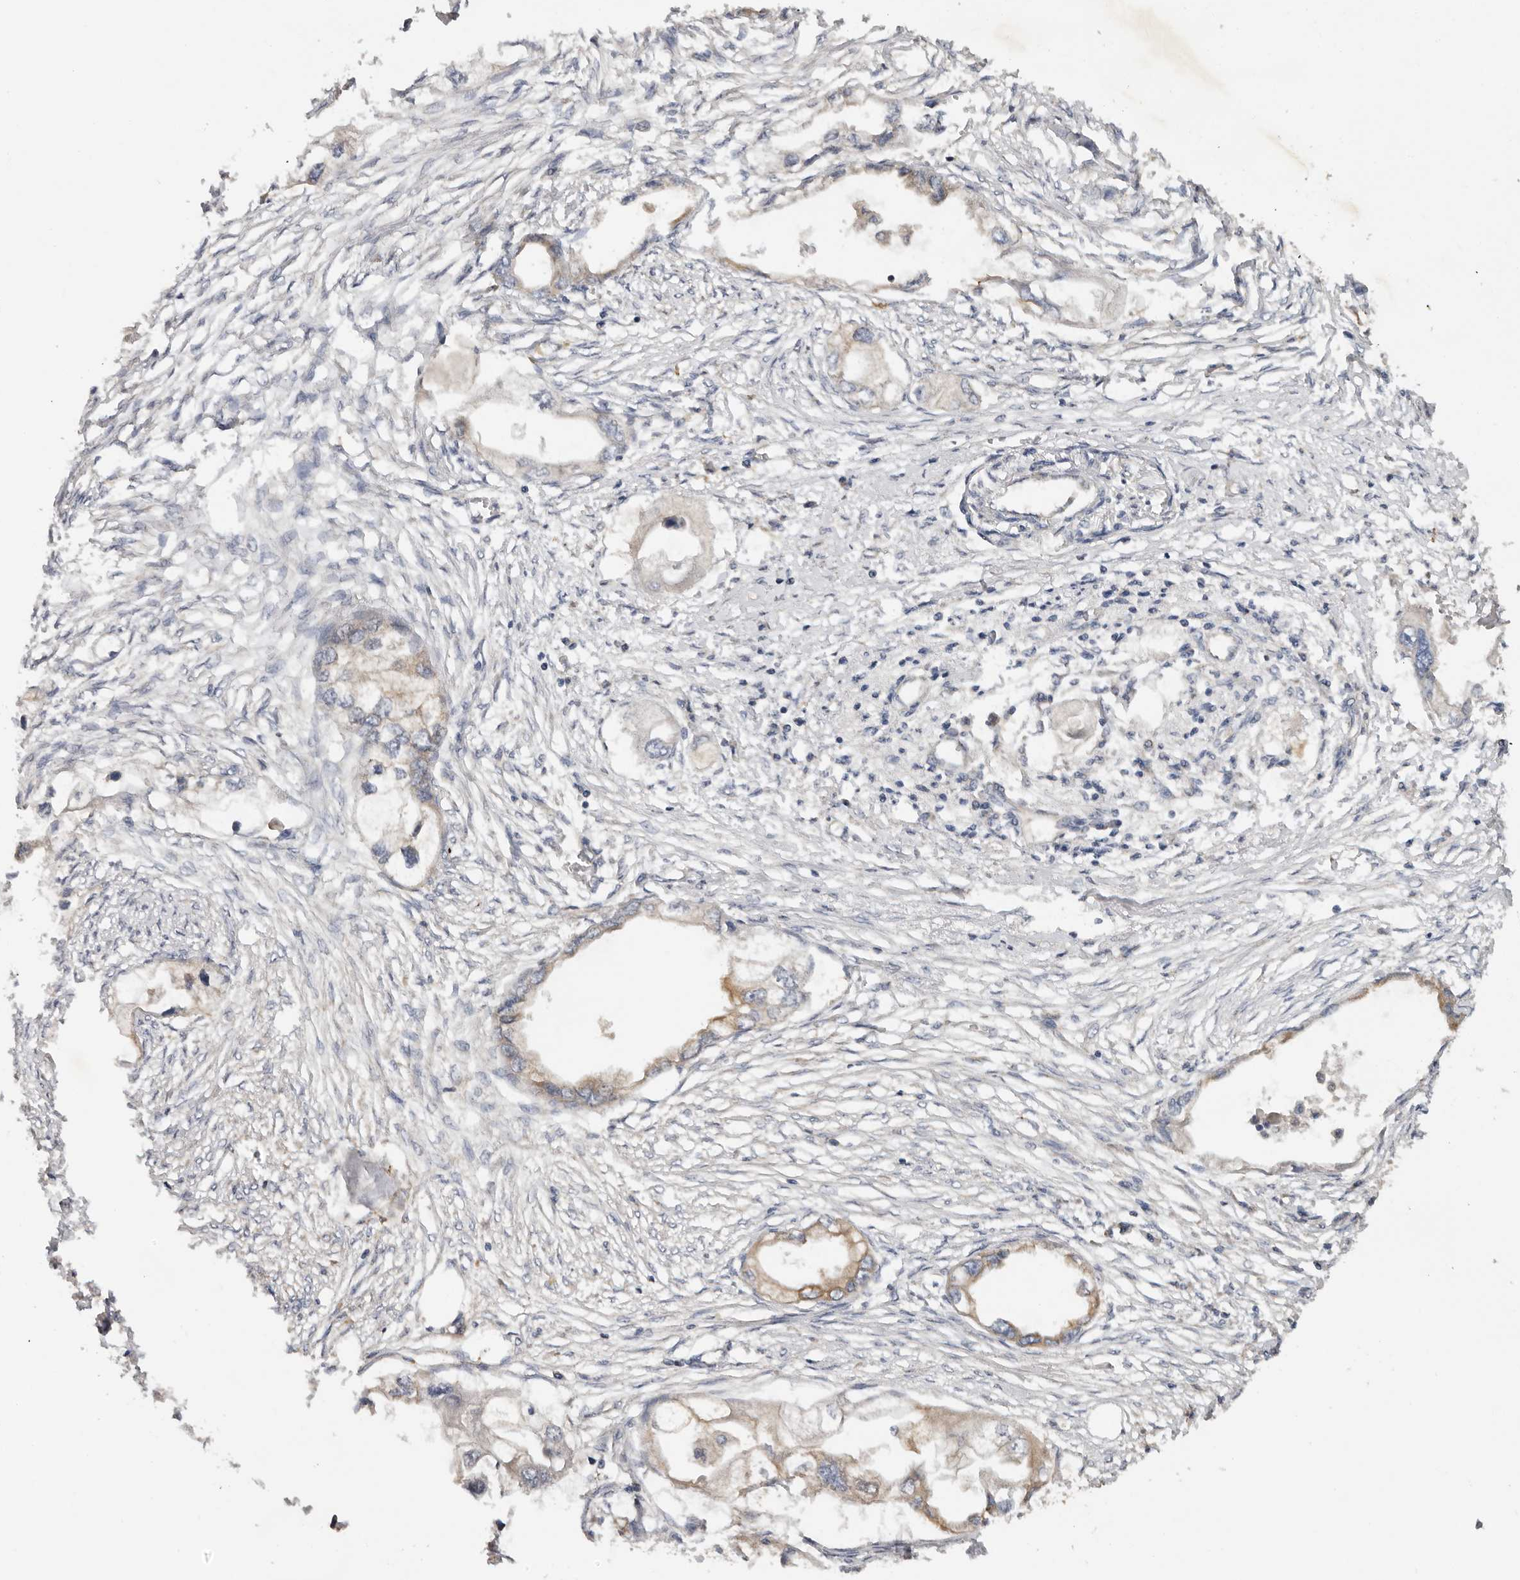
{"staining": {"intensity": "moderate", "quantity": "<25%", "location": "cytoplasmic/membranous"}, "tissue": "endometrial cancer", "cell_type": "Tumor cells", "image_type": "cancer", "snomed": [{"axis": "morphology", "description": "Adenocarcinoma, NOS"}, {"axis": "morphology", "description": "Adenocarcinoma, metastatic, NOS"}, {"axis": "topography", "description": "Adipose tissue"}, {"axis": "topography", "description": "Endometrium"}], "caption": "Approximately <25% of tumor cells in human endometrial cancer (adenocarcinoma) demonstrate moderate cytoplasmic/membranous protein staining as visualized by brown immunohistochemical staining.", "gene": "PPP1R42", "patient": {"sex": "female", "age": 67}}